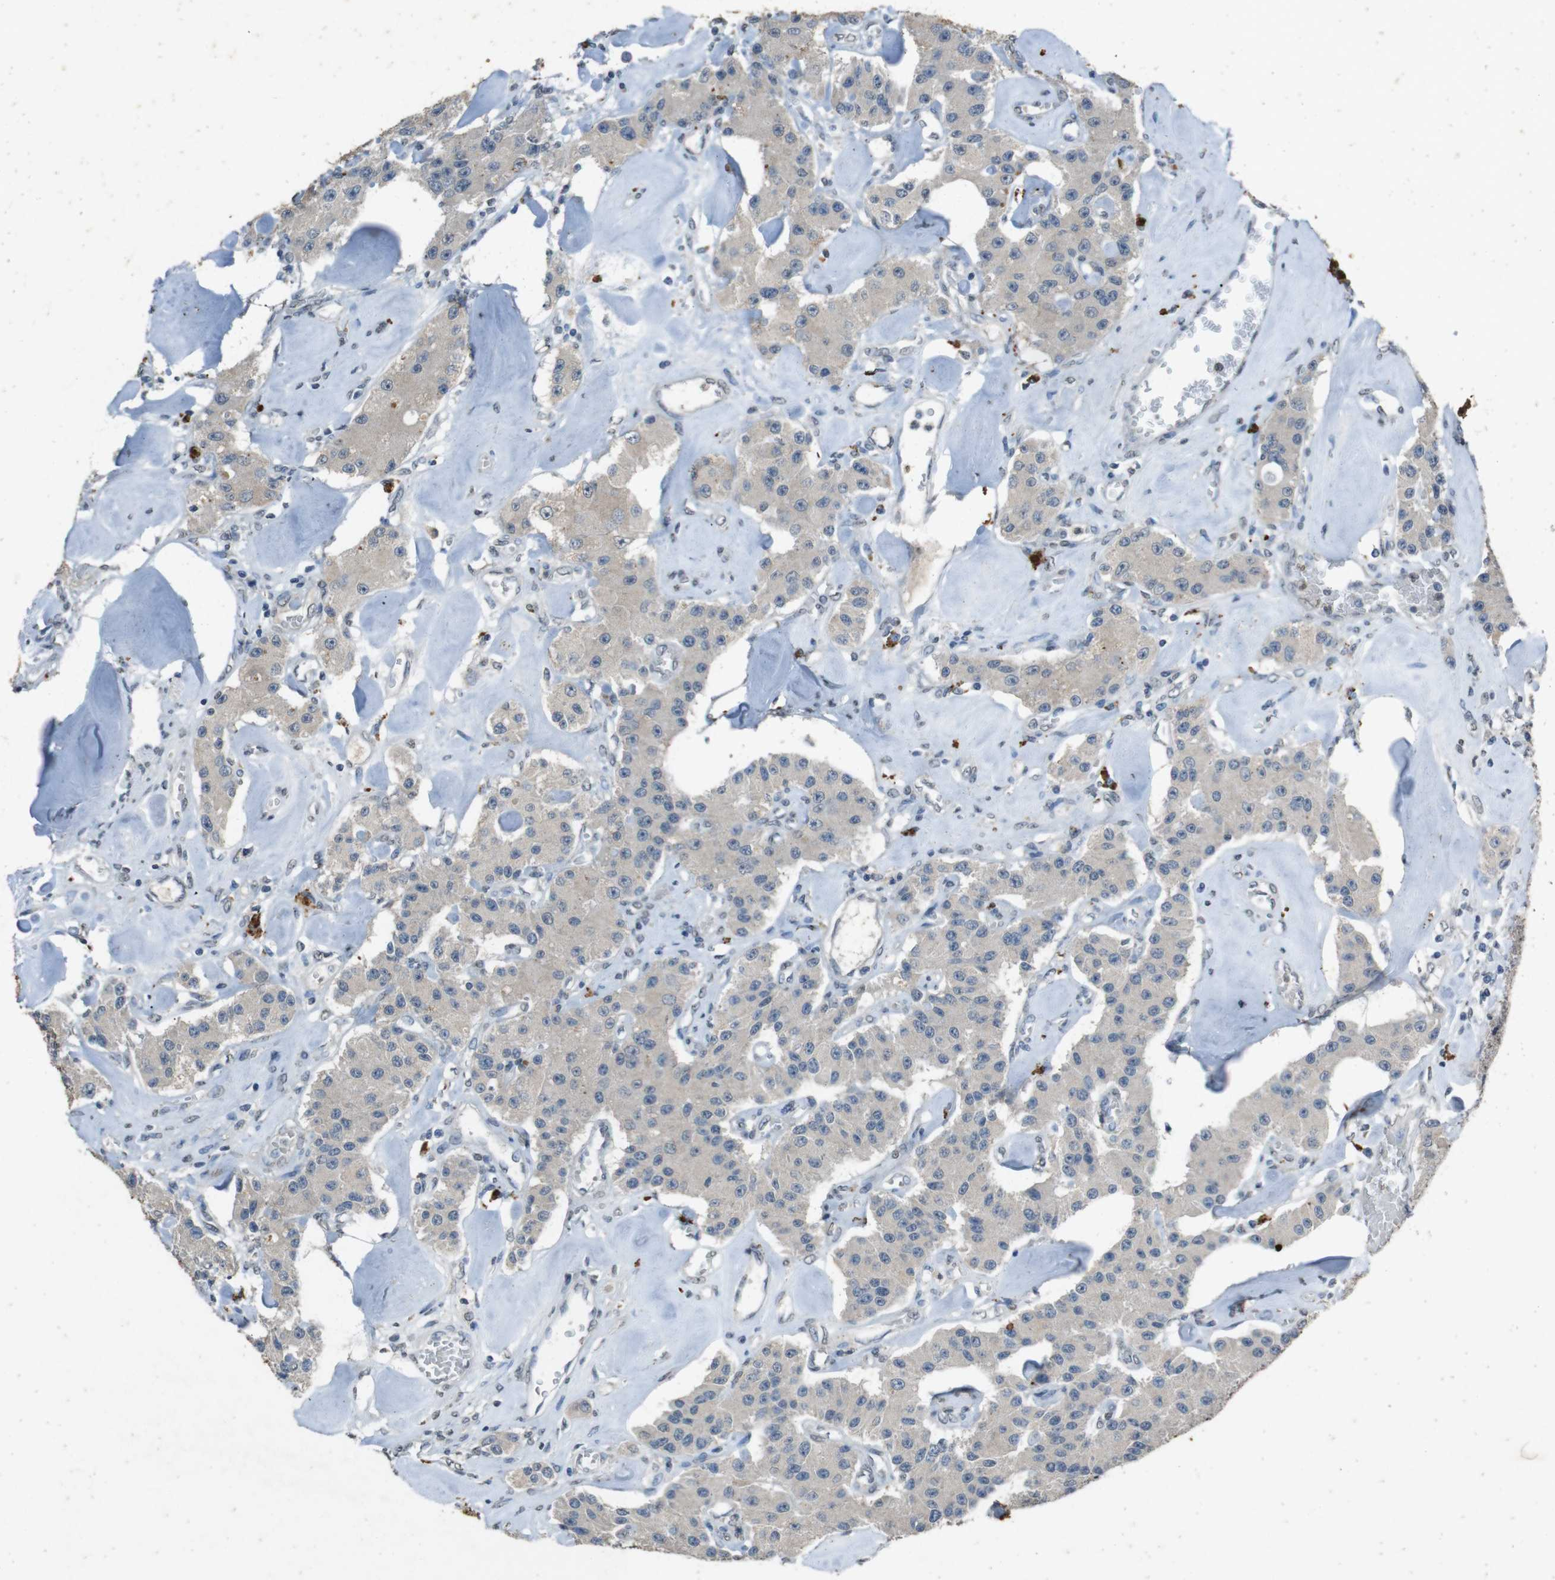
{"staining": {"intensity": "weak", "quantity": ">75%", "location": "cytoplasmic/membranous"}, "tissue": "carcinoid", "cell_type": "Tumor cells", "image_type": "cancer", "snomed": [{"axis": "morphology", "description": "Carcinoid, malignant, NOS"}, {"axis": "topography", "description": "Pancreas"}], "caption": "The histopathology image displays immunohistochemical staining of carcinoid (malignant). There is weak cytoplasmic/membranous staining is present in about >75% of tumor cells.", "gene": "STBD1", "patient": {"sex": "male", "age": 41}}